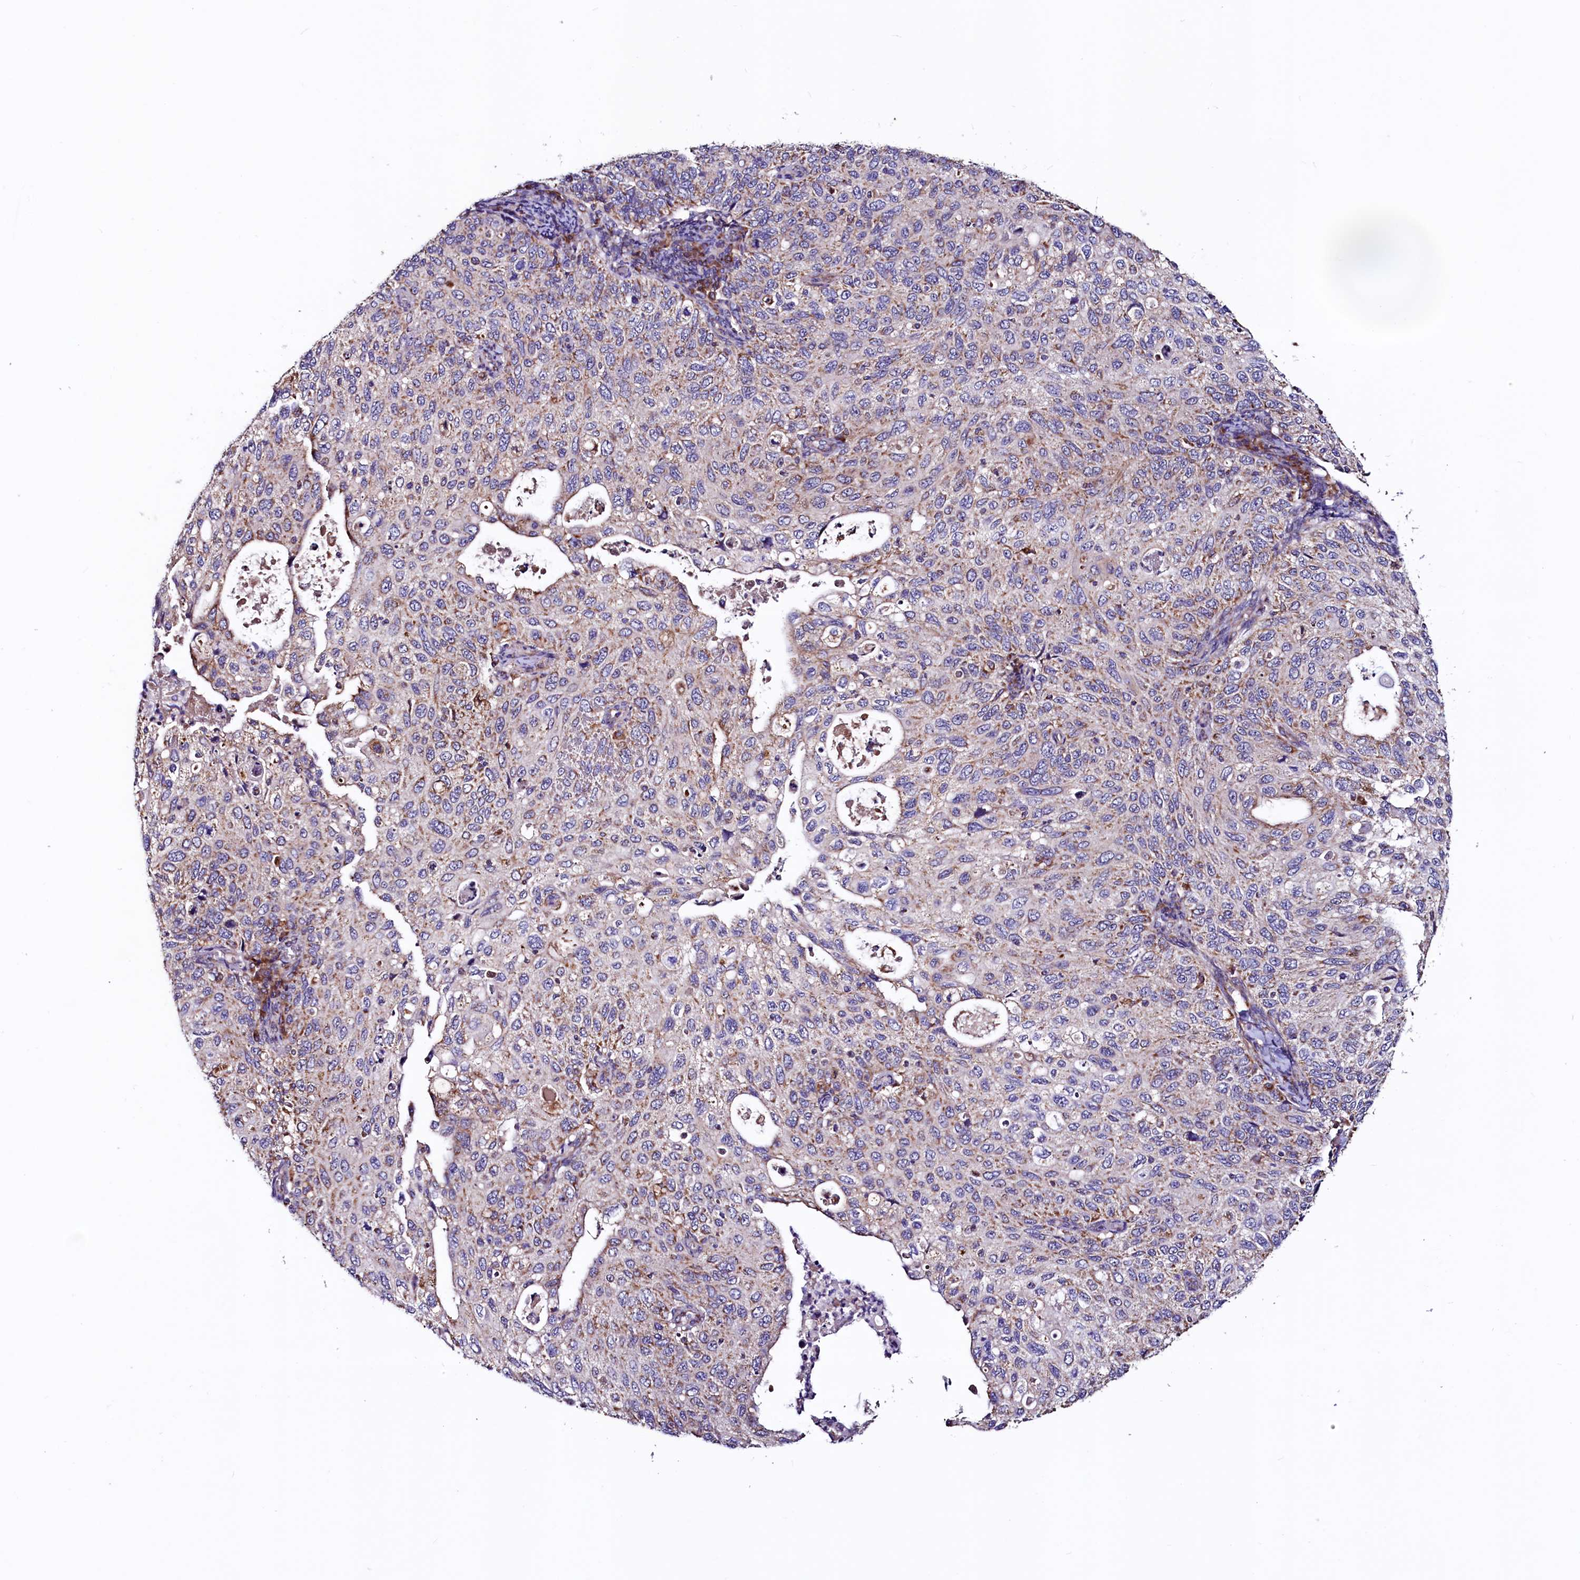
{"staining": {"intensity": "weak", "quantity": "25%-75%", "location": "cytoplasmic/membranous"}, "tissue": "cervical cancer", "cell_type": "Tumor cells", "image_type": "cancer", "snomed": [{"axis": "morphology", "description": "Squamous cell carcinoma, NOS"}, {"axis": "topography", "description": "Cervix"}], "caption": "This is an image of IHC staining of cervical squamous cell carcinoma, which shows weak positivity in the cytoplasmic/membranous of tumor cells.", "gene": "STARD5", "patient": {"sex": "female", "age": 70}}